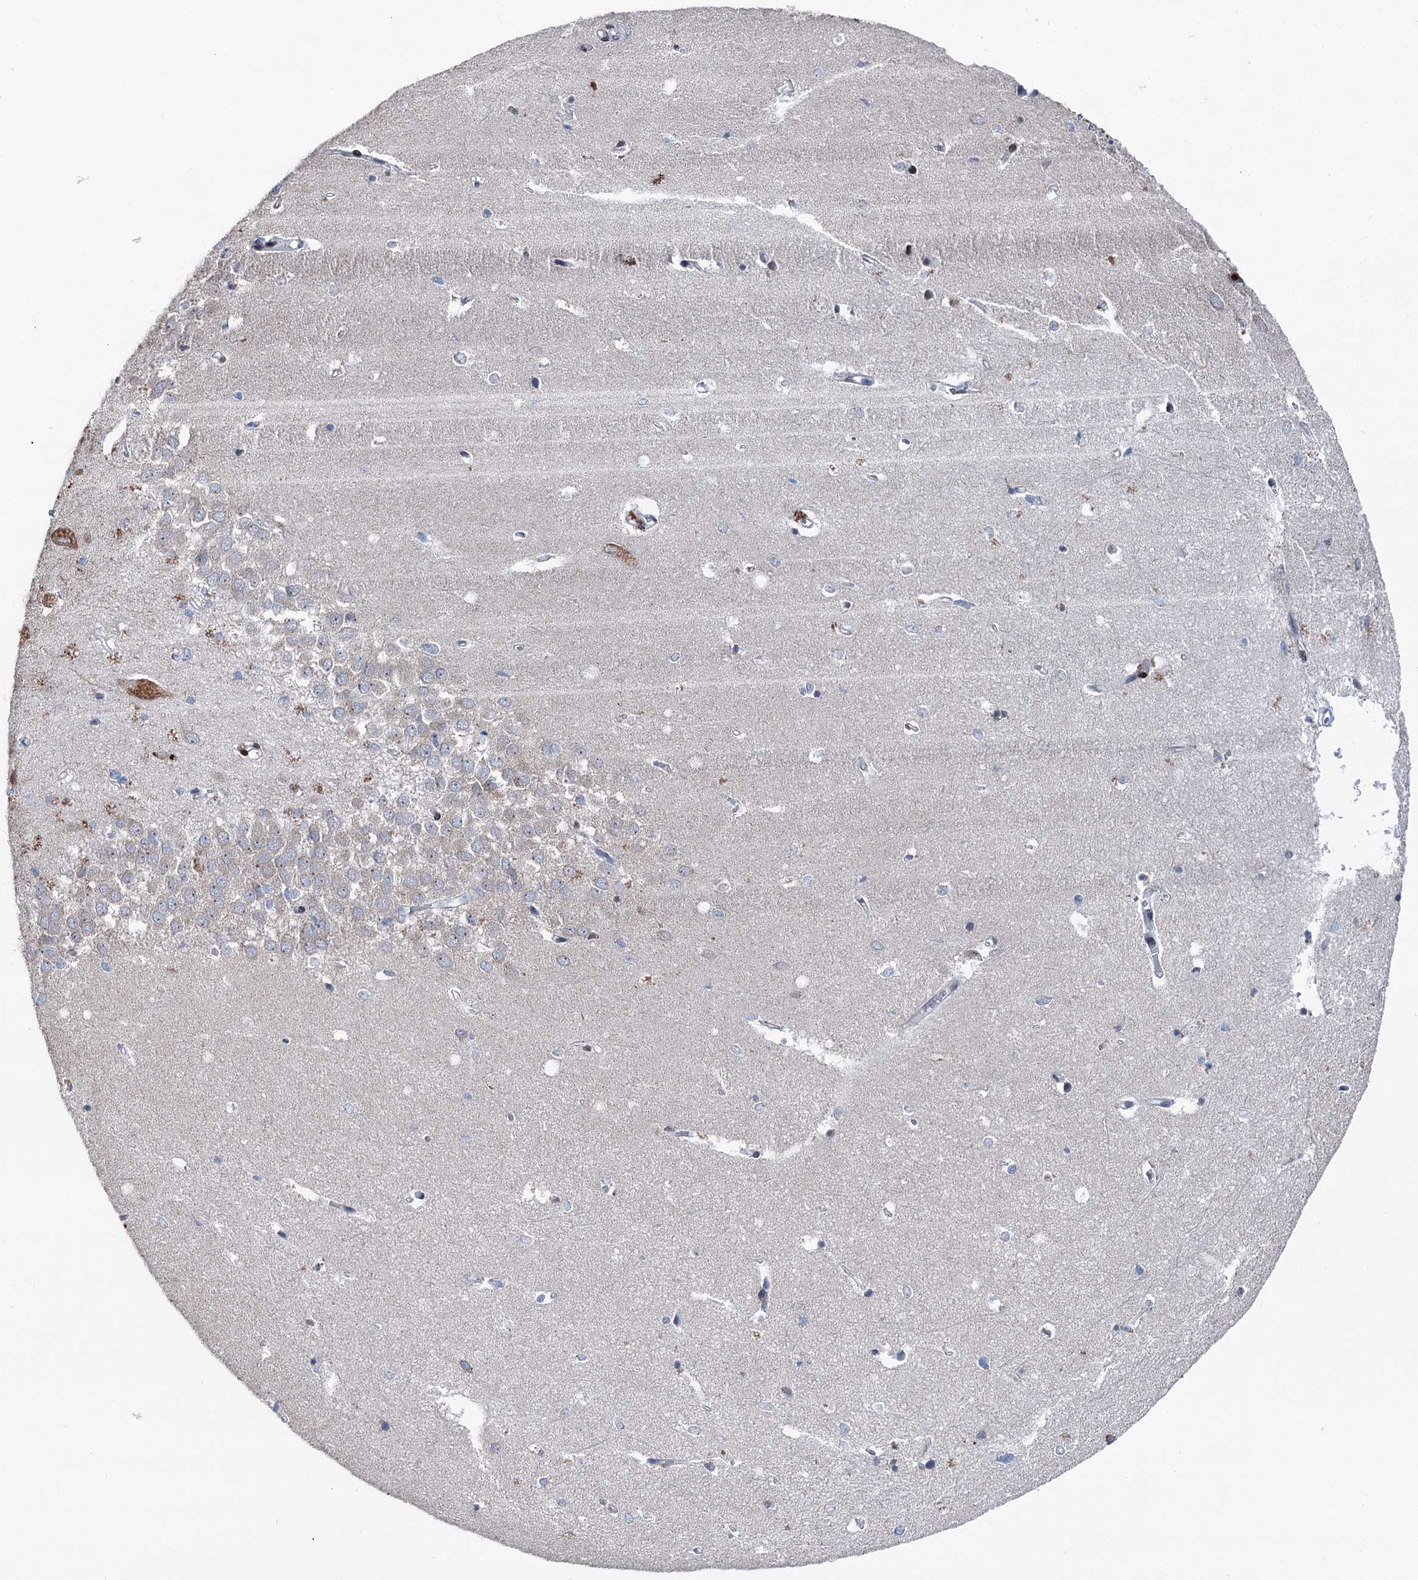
{"staining": {"intensity": "negative", "quantity": "none", "location": "none"}, "tissue": "hippocampus", "cell_type": "Glial cells", "image_type": "normal", "snomed": [{"axis": "morphology", "description": "Normal tissue, NOS"}, {"axis": "topography", "description": "Hippocampus"}], "caption": "This image is of benign hippocampus stained with IHC to label a protein in brown with the nuclei are counter-stained blue. There is no staining in glial cells. (DAB immunohistochemistry visualized using brightfield microscopy, high magnification).", "gene": "MRPL14", "patient": {"sex": "female", "age": 64}}